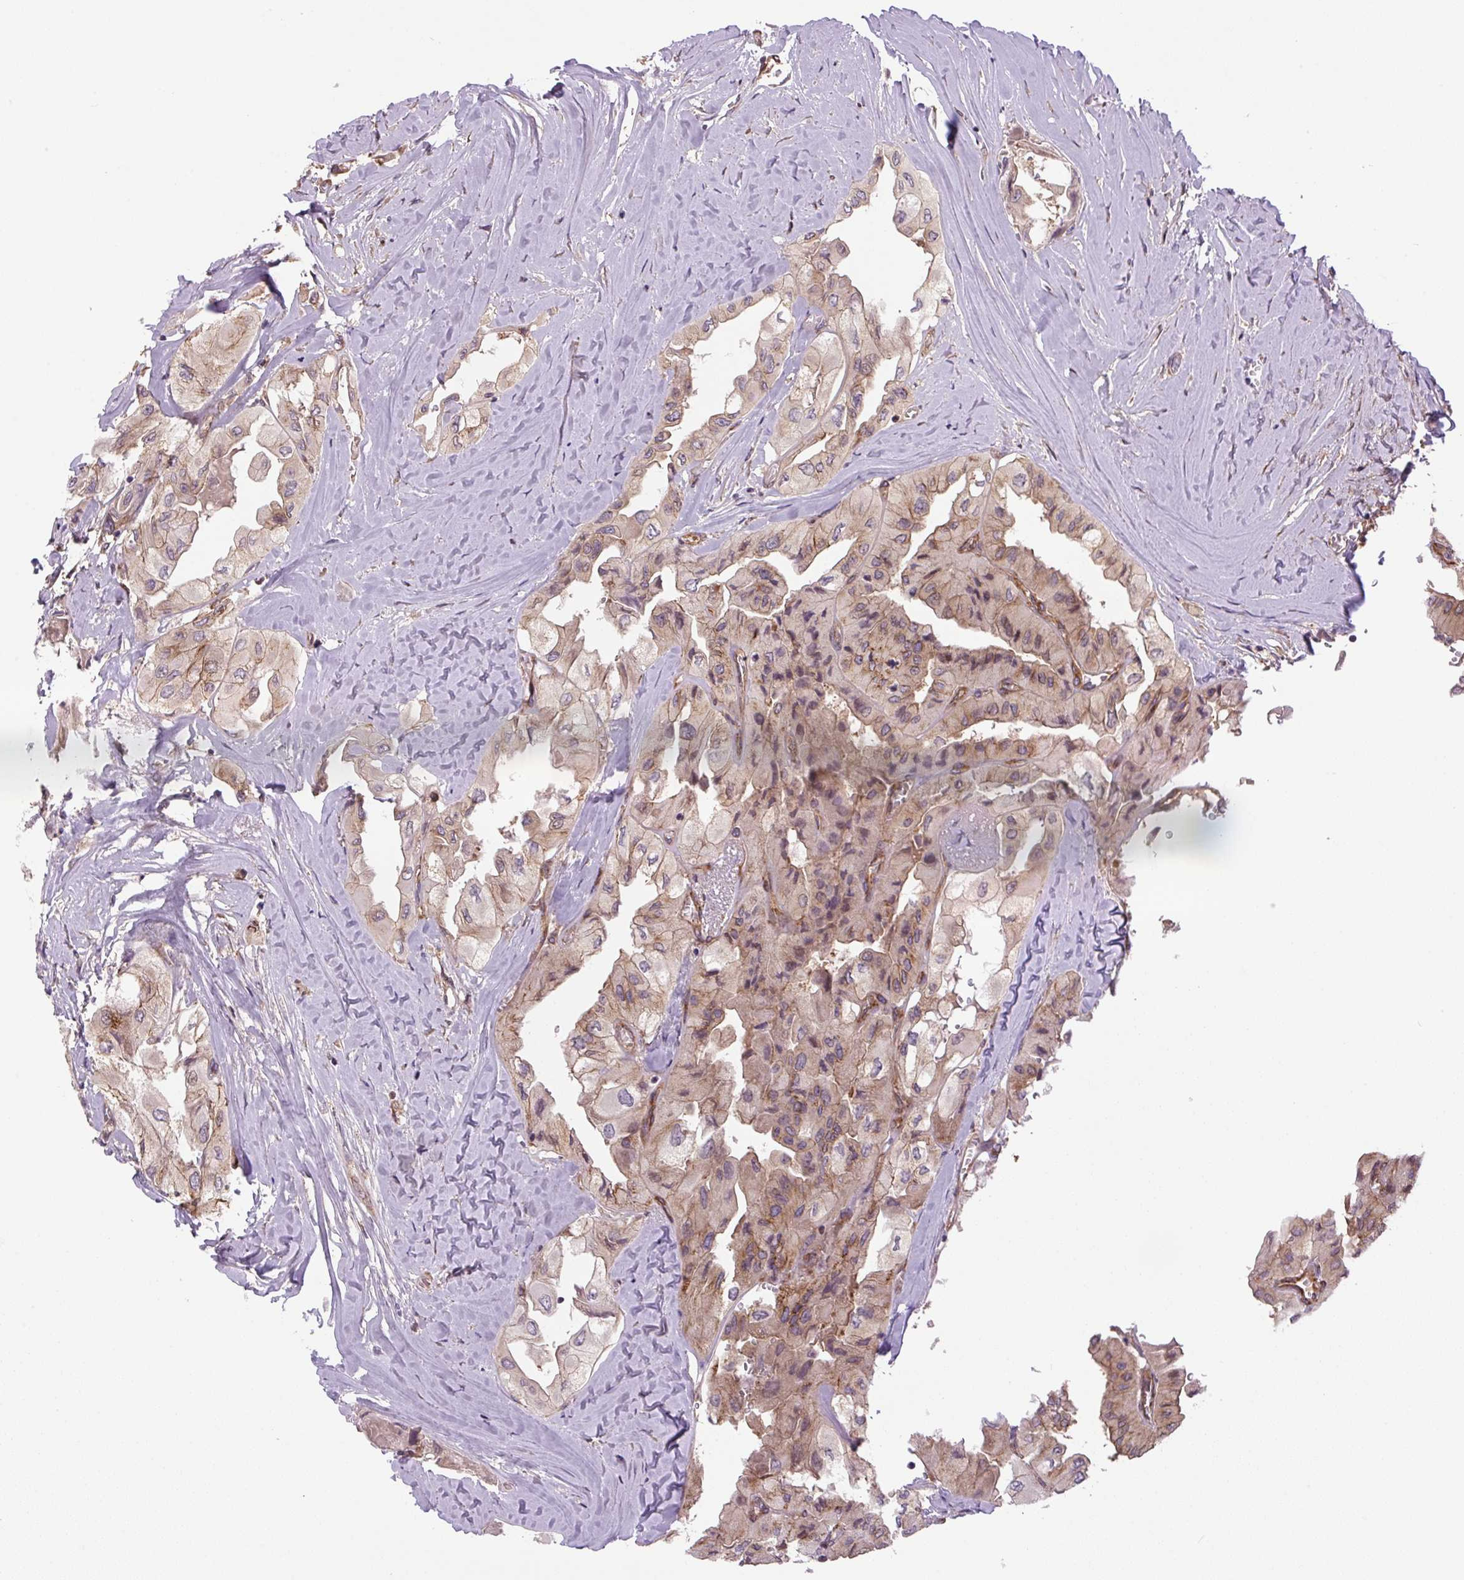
{"staining": {"intensity": "weak", "quantity": ">75%", "location": "cytoplasmic/membranous"}, "tissue": "thyroid cancer", "cell_type": "Tumor cells", "image_type": "cancer", "snomed": [{"axis": "morphology", "description": "Normal tissue, NOS"}, {"axis": "morphology", "description": "Papillary adenocarcinoma, NOS"}, {"axis": "topography", "description": "Thyroid gland"}], "caption": "A brown stain shows weak cytoplasmic/membranous expression of a protein in papillary adenocarcinoma (thyroid) tumor cells.", "gene": "SEPTIN10", "patient": {"sex": "female", "age": 59}}